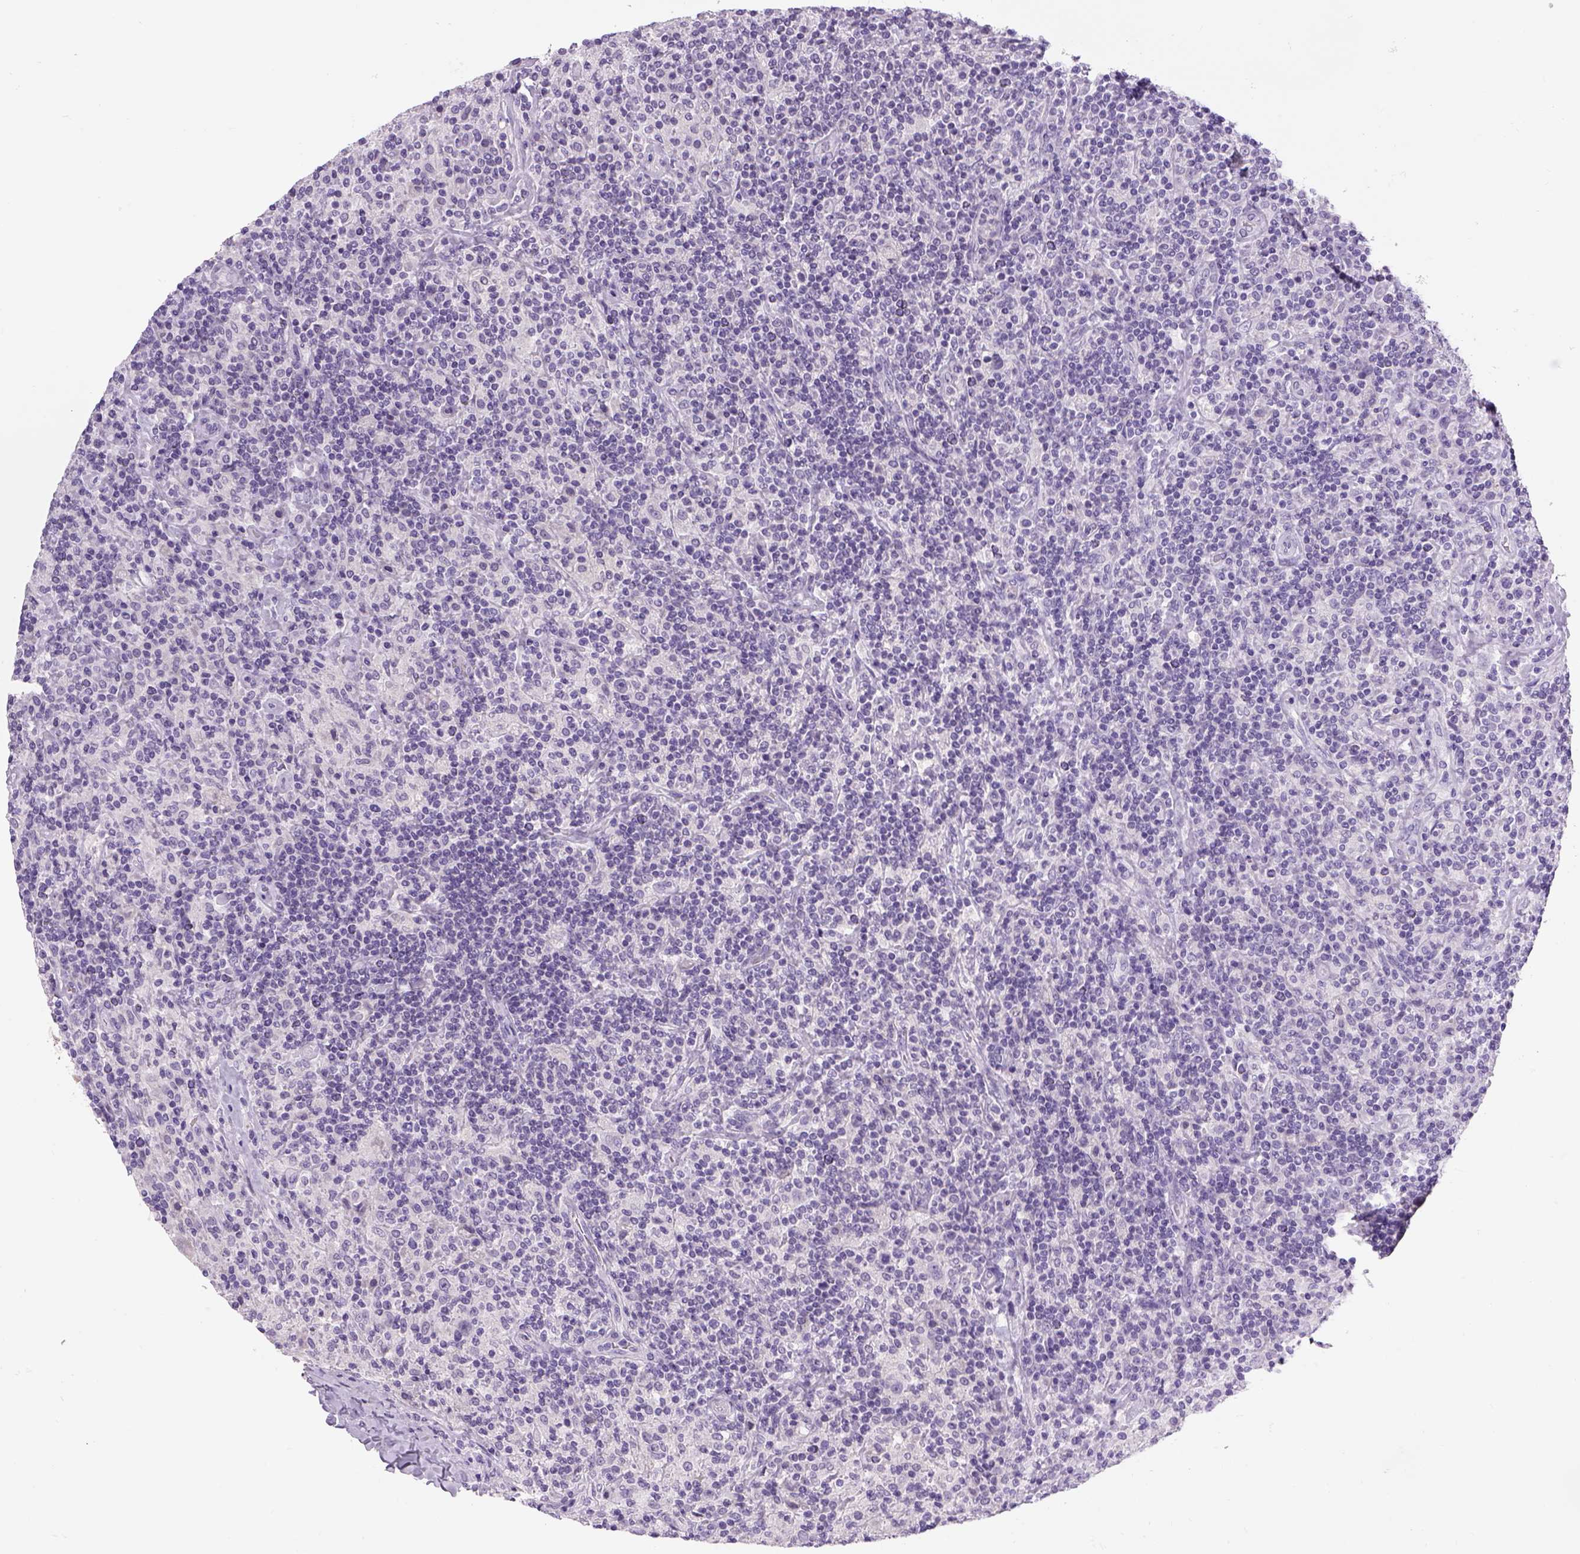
{"staining": {"intensity": "negative", "quantity": "none", "location": "none"}, "tissue": "lymphoma", "cell_type": "Tumor cells", "image_type": "cancer", "snomed": [{"axis": "morphology", "description": "Hodgkin's disease, NOS"}, {"axis": "topography", "description": "Lymph node"}], "caption": "DAB immunohistochemical staining of human Hodgkin's disease demonstrates no significant positivity in tumor cells. (DAB (3,3'-diaminobenzidine) IHC with hematoxylin counter stain).", "gene": "DBH", "patient": {"sex": "male", "age": 70}}